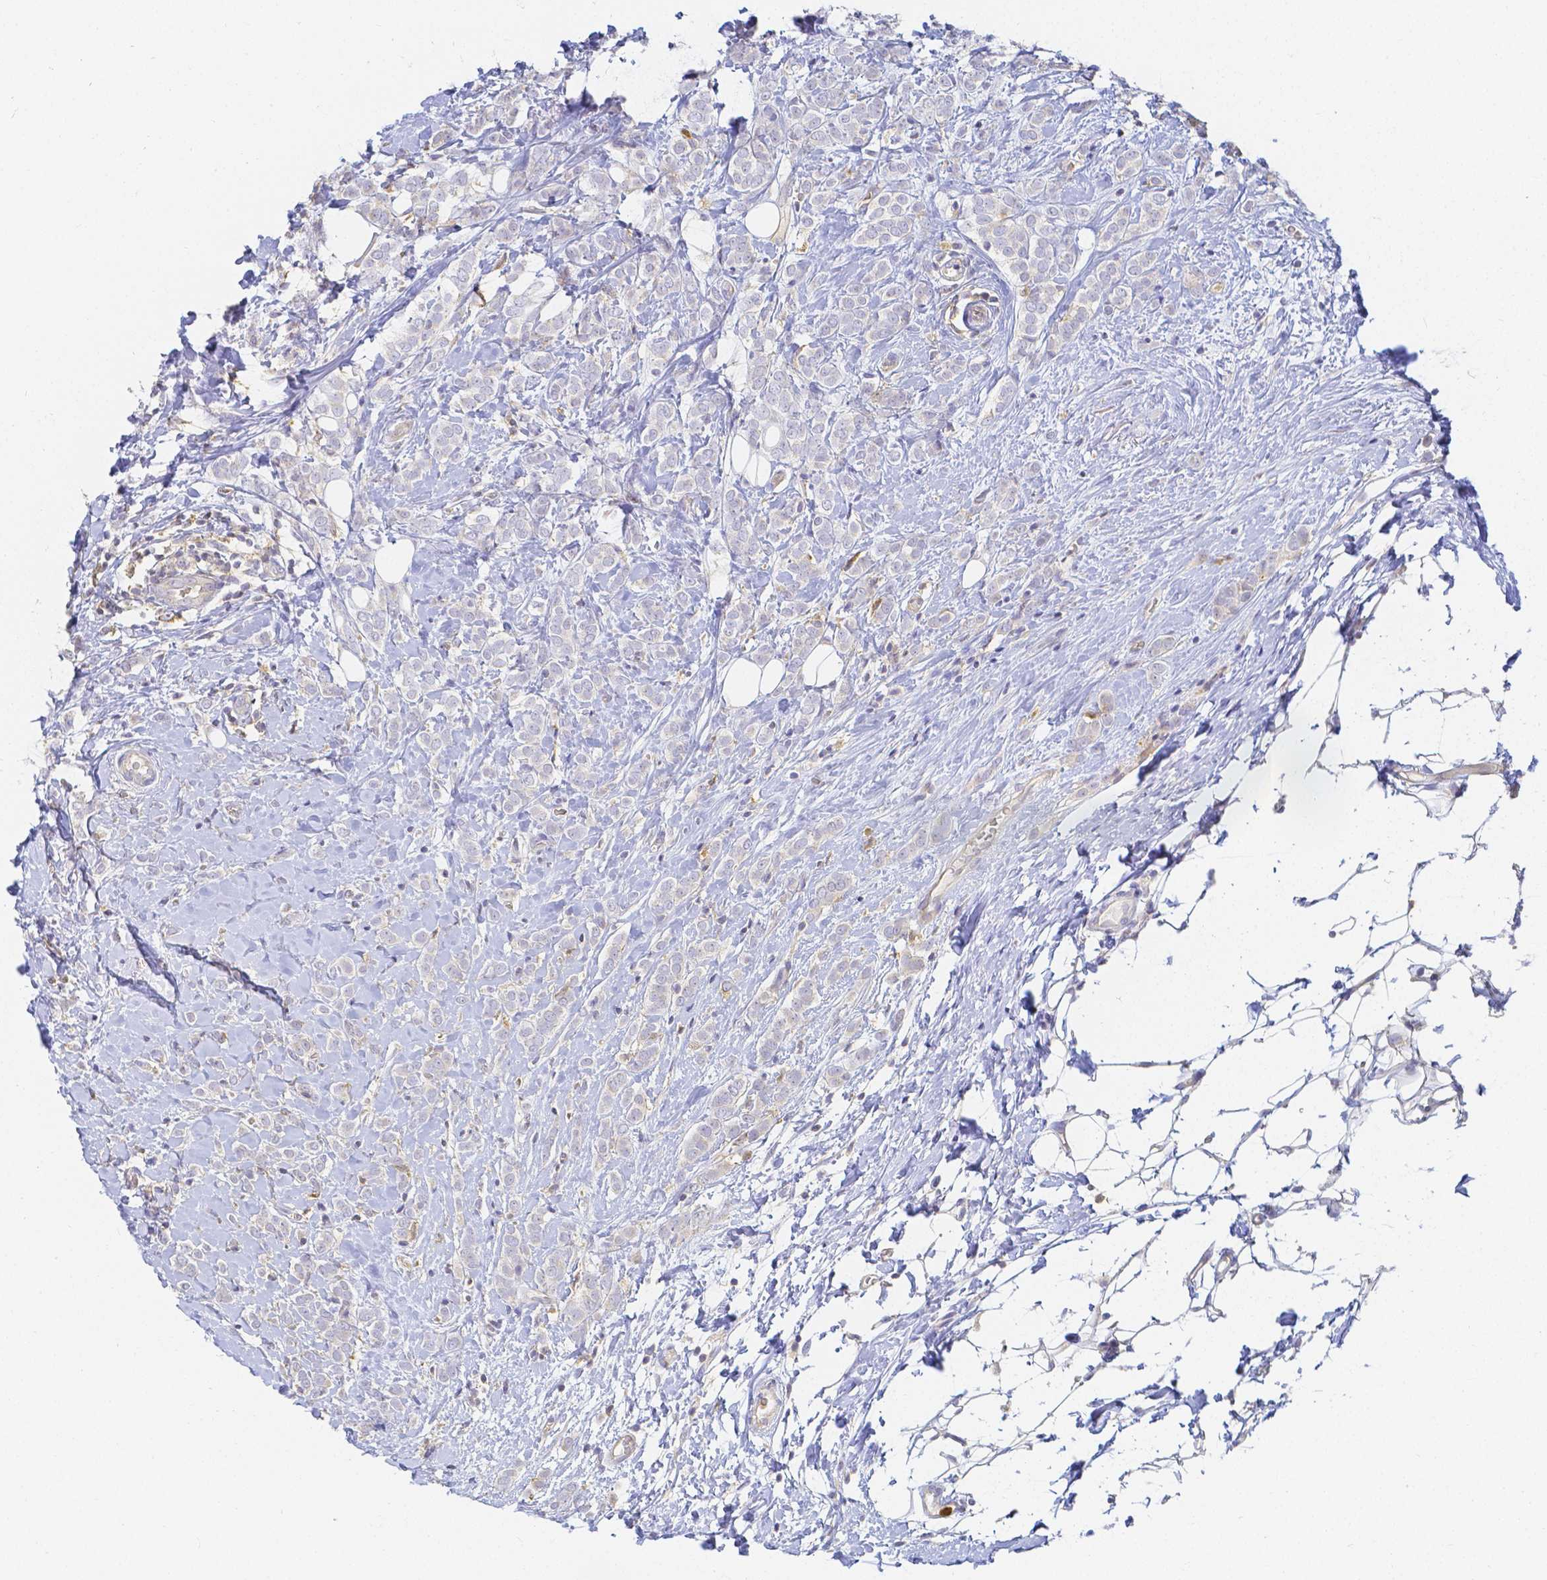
{"staining": {"intensity": "negative", "quantity": "none", "location": "none"}, "tissue": "breast cancer", "cell_type": "Tumor cells", "image_type": "cancer", "snomed": [{"axis": "morphology", "description": "Lobular carcinoma"}, {"axis": "topography", "description": "Breast"}], "caption": "Protein analysis of breast cancer reveals no significant positivity in tumor cells. (Stains: DAB immunohistochemistry with hematoxylin counter stain, Microscopy: brightfield microscopy at high magnification).", "gene": "KCNH1", "patient": {"sex": "female", "age": 49}}